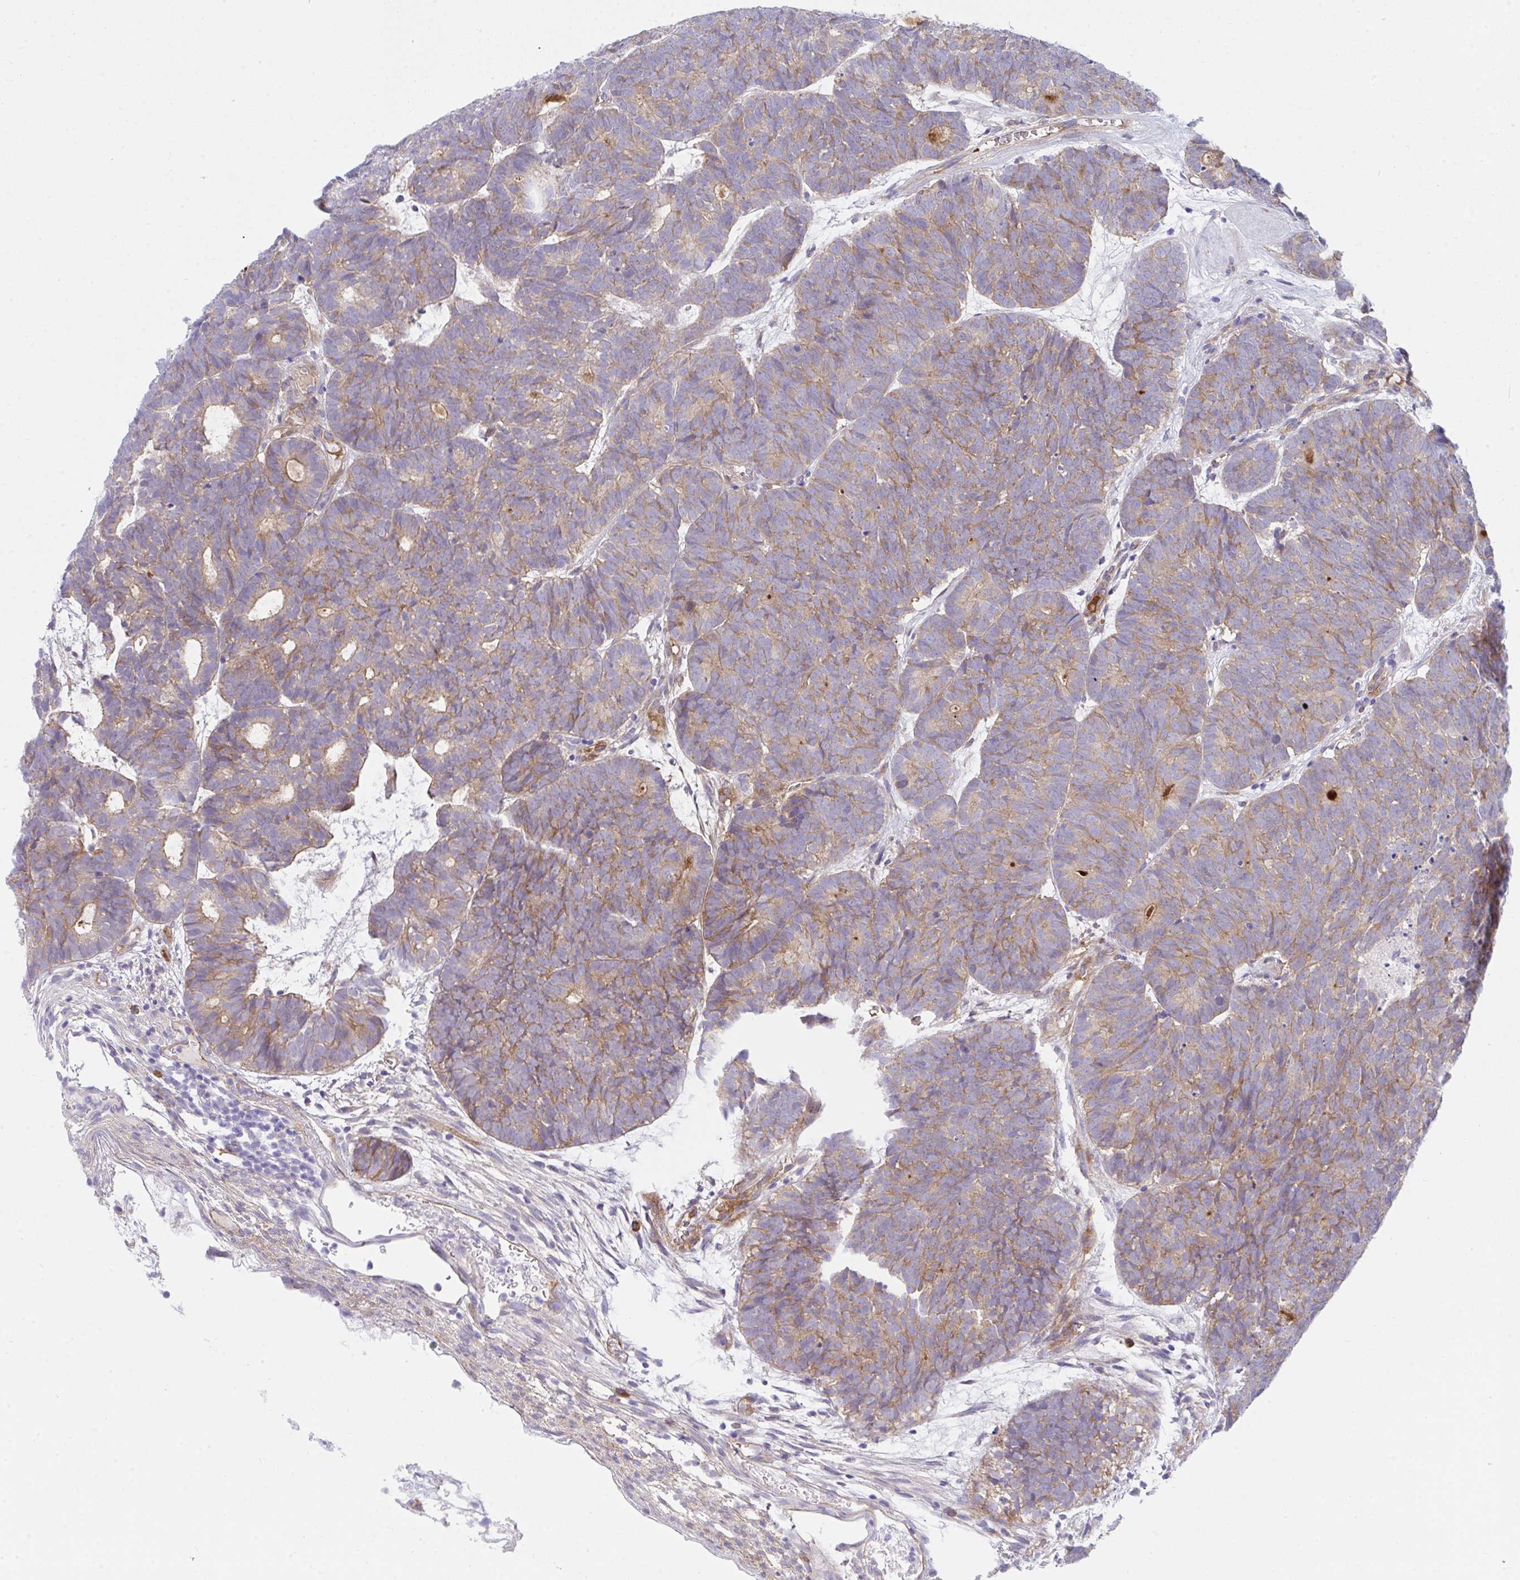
{"staining": {"intensity": "moderate", "quantity": "25%-75%", "location": "cytoplasmic/membranous"}, "tissue": "head and neck cancer", "cell_type": "Tumor cells", "image_type": "cancer", "snomed": [{"axis": "morphology", "description": "Adenocarcinoma, NOS"}, {"axis": "topography", "description": "Head-Neck"}], "caption": "IHC histopathology image of neoplastic tissue: head and neck cancer stained using immunohistochemistry shows medium levels of moderate protein expression localized specifically in the cytoplasmic/membranous of tumor cells, appearing as a cytoplasmic/membranous brown color.", "gene": "GAB1", "patient": {"sex": "female", "age": 81}}